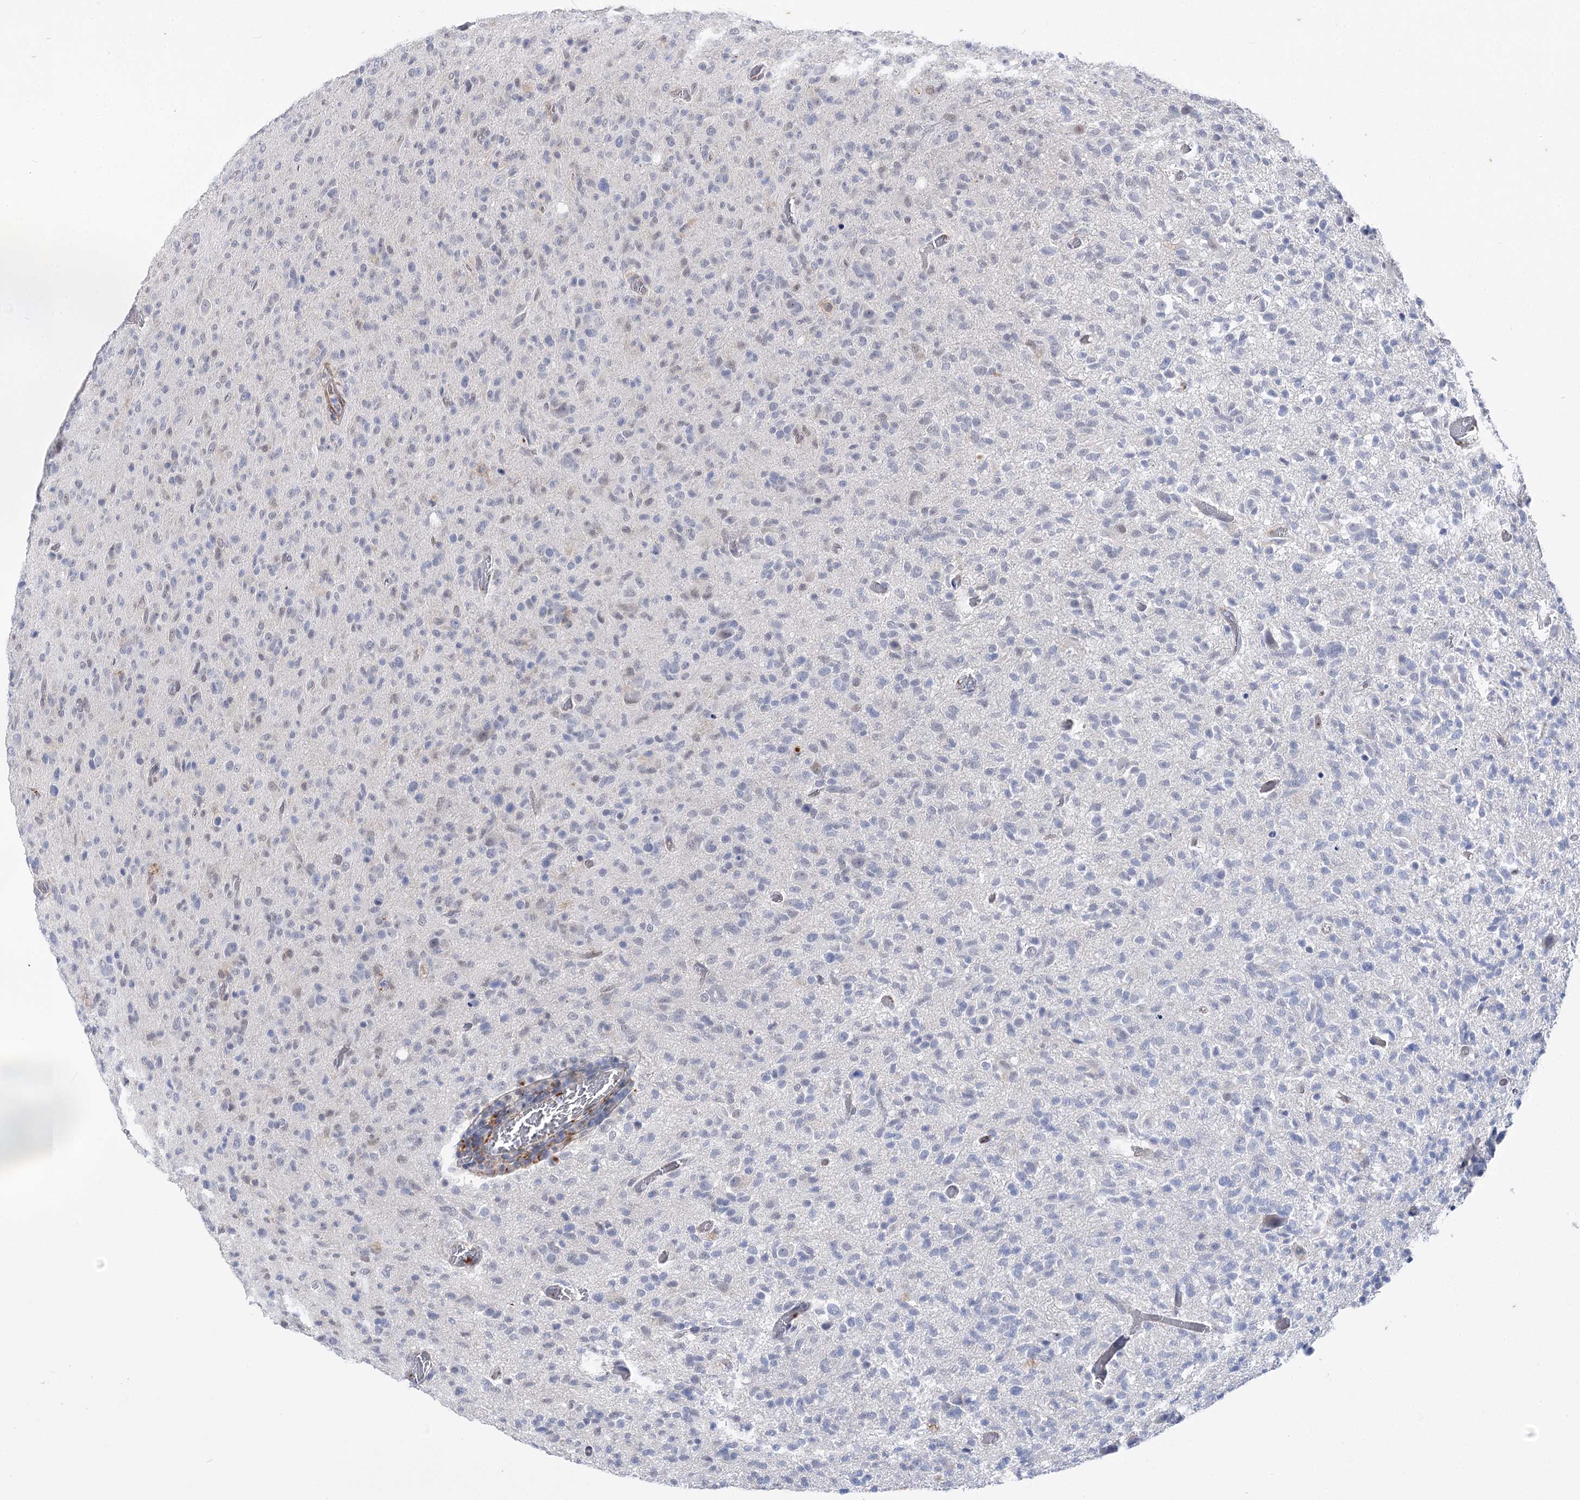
{"staining": {"intensity": "negative", "quantity": "none", "location": "none"}, "tissue": "glioma", "cell_type": "Tumor cells", "image_type": "cancer", "snomed": [{"axis": "morphology", "description": "Glioma, malignant, High grade"}, {"axis": "topography", "description": "Brain"}], "caption": "An immunohistochemistry histopathology image of malignant glioma (high-grade) is shown. There is no staining in tumor cells of malignant glioma (high-grade).", "gene": "AGXT2", "patient": {"sex": "female", "age": 57}}